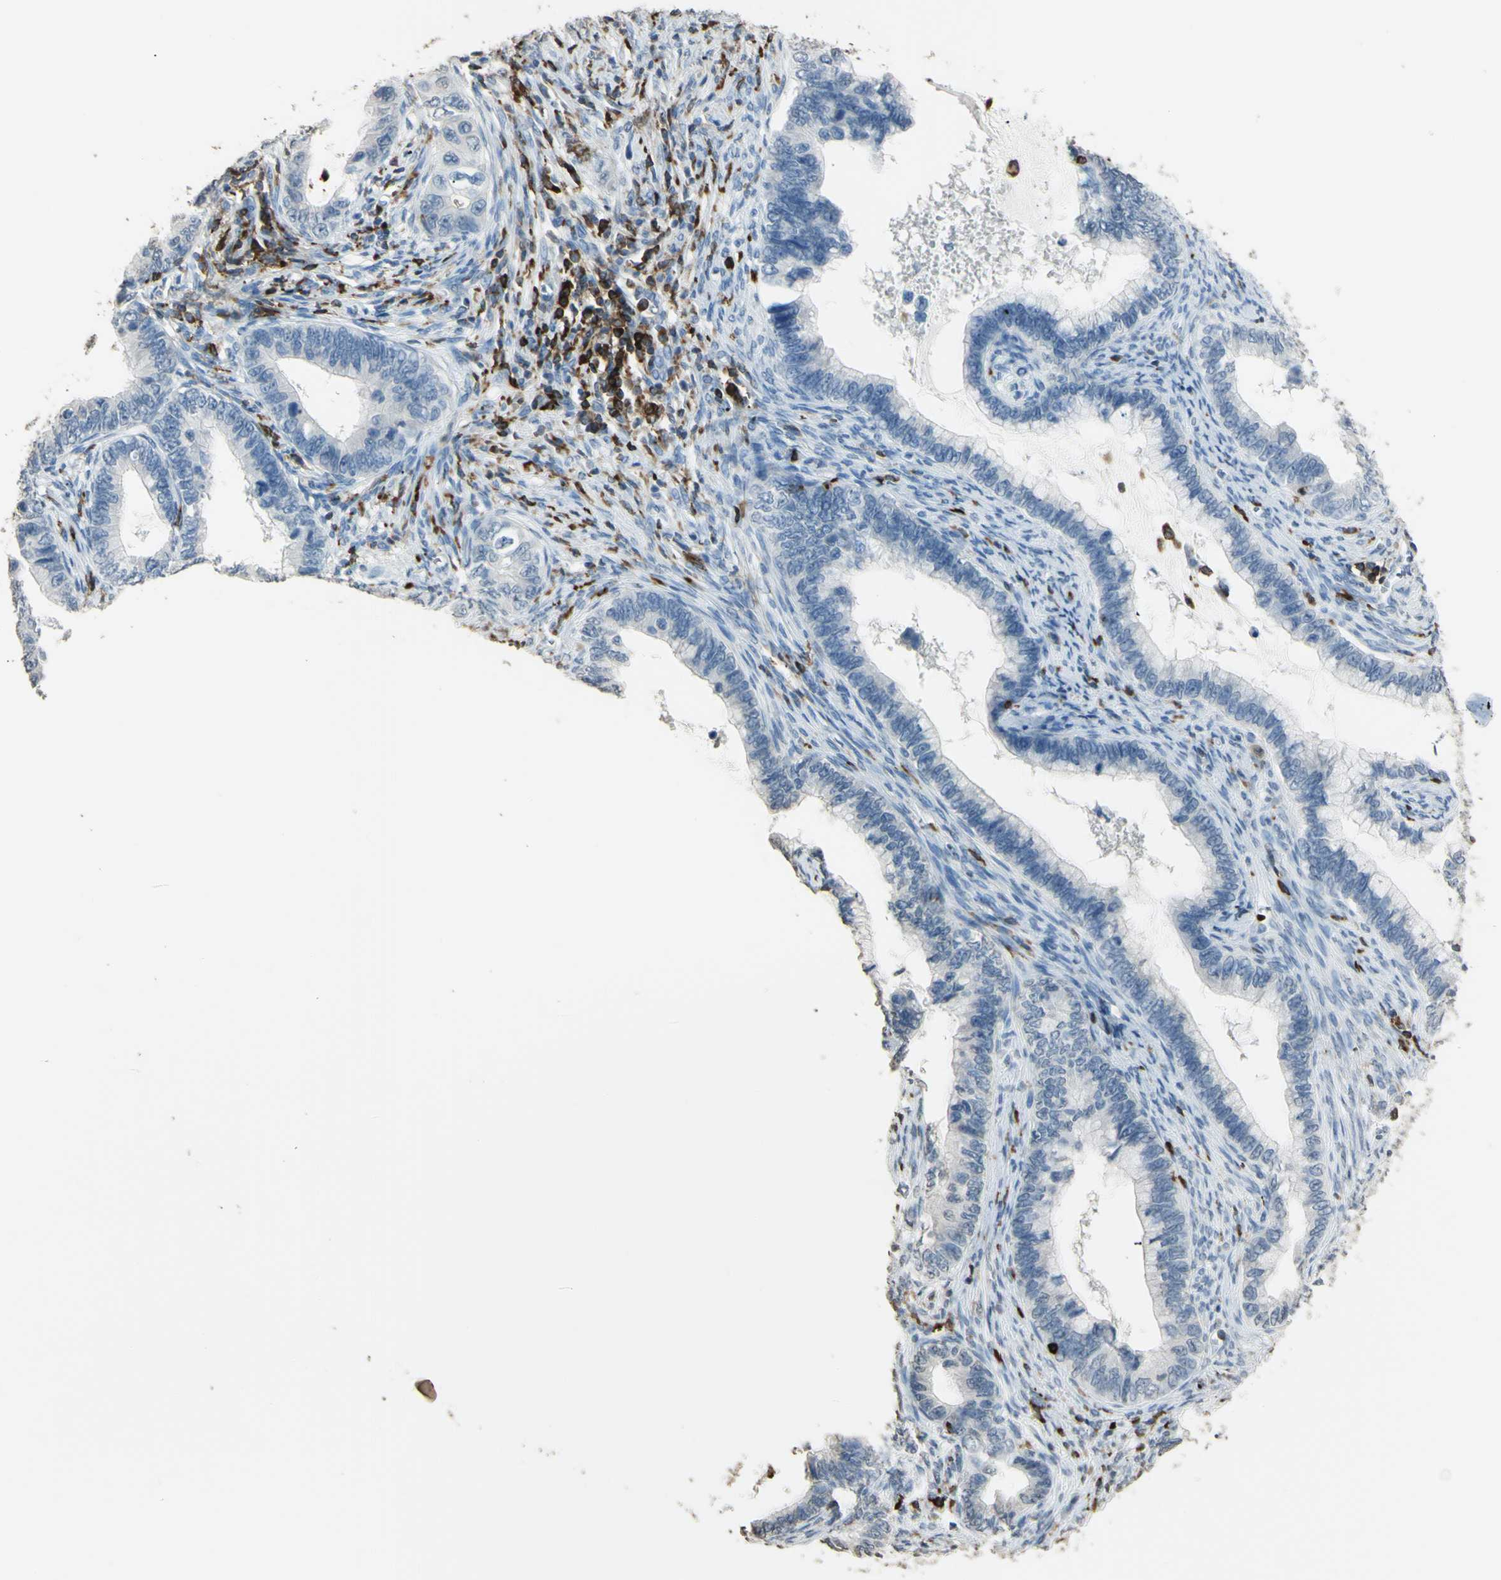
{"staining": {"intensity": "negative", "quantity": "none", "location": "none"}, "tissue": "cervical cancer", "cell_type": "Tumor cells", "image_type": "cancer", "snomed": [{"axis": "morphology", "description": "Adenocarcinoma, NOS"}, {"axis": "topography", "description": "Cervix"}], "caption": "A micrograph of human cervical adenocarcinoma is negative for staining in tumor cells.", "gene": "PSTPIP1", "patient": {"sex": "female", "age": 44}}